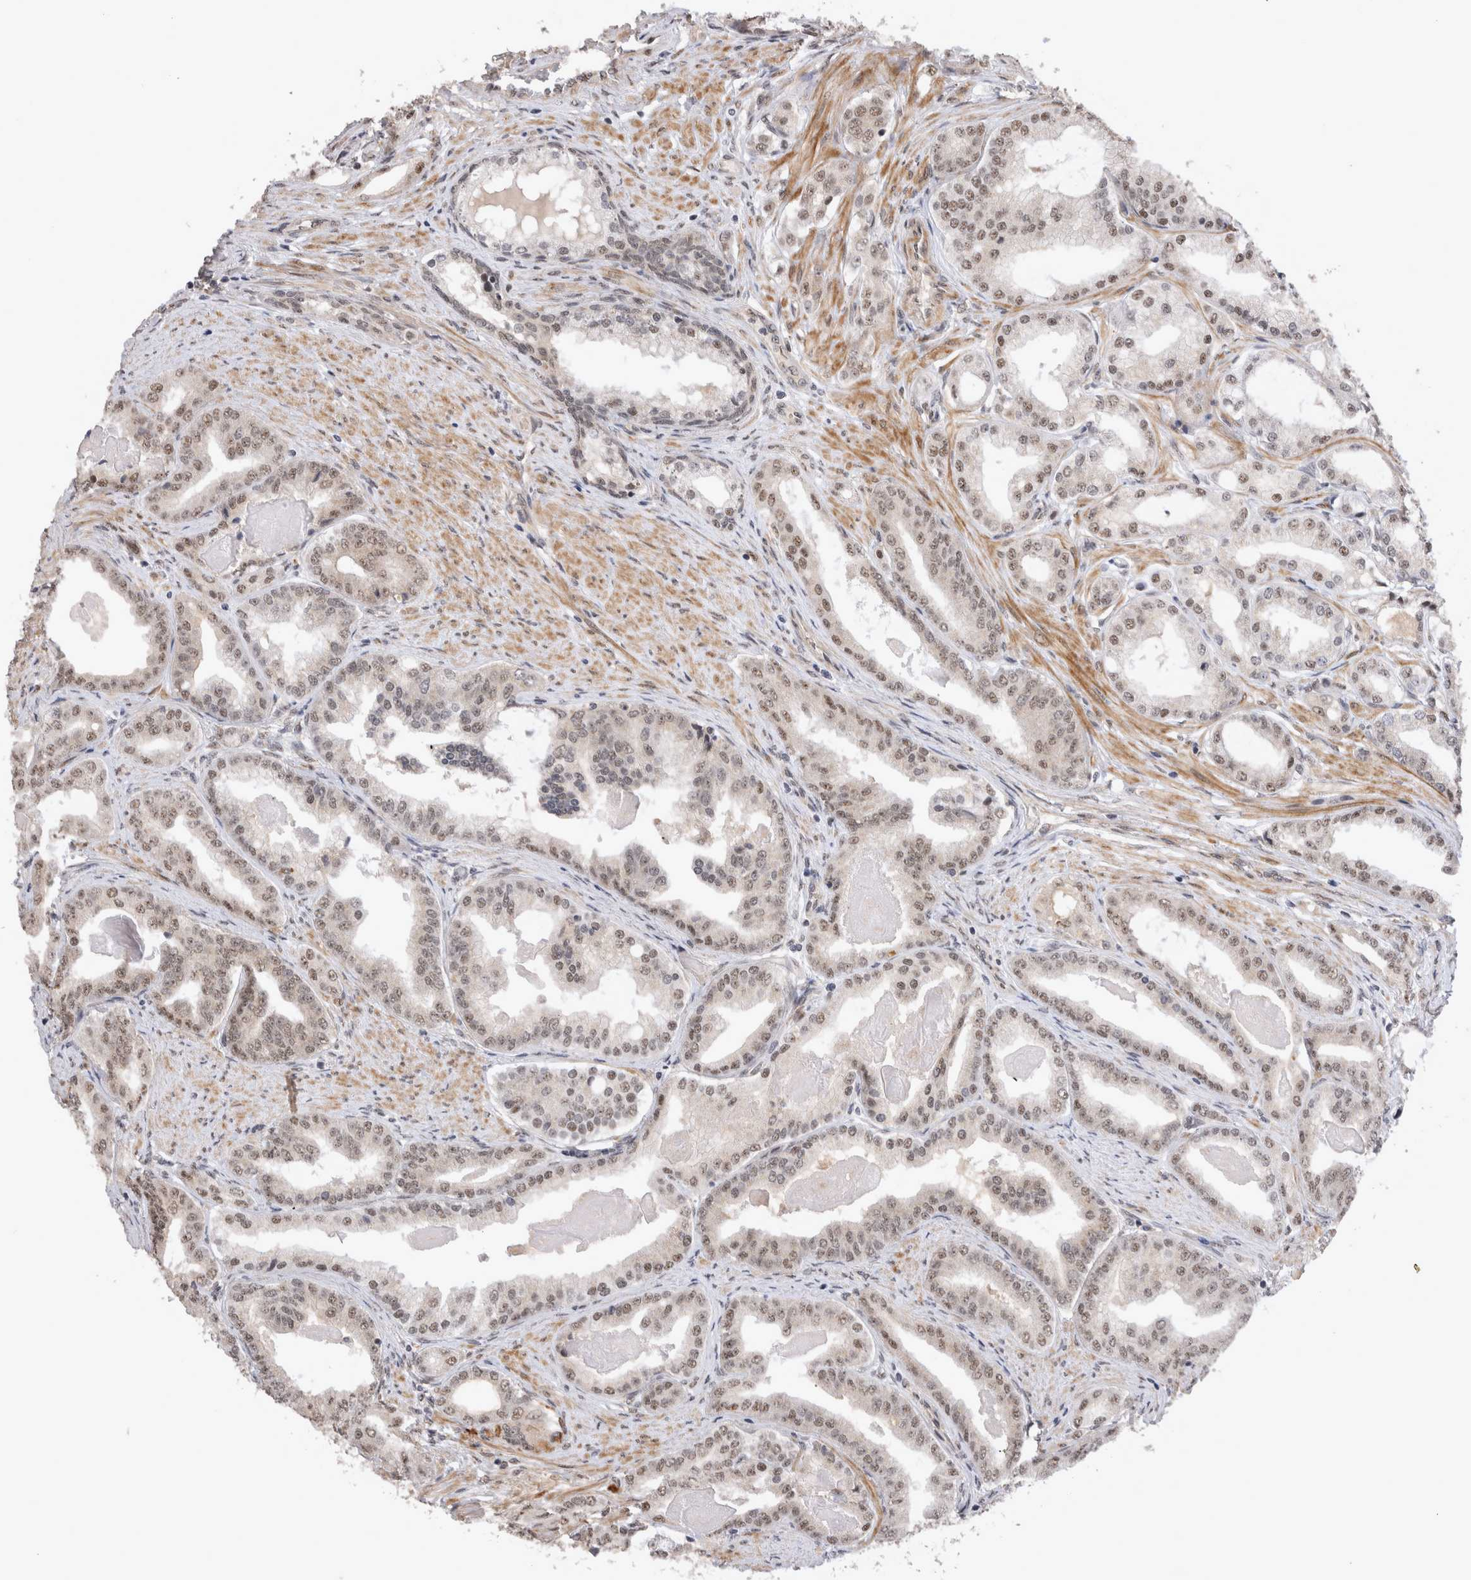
{"staining": {"intensity": "weak", "quantity": ">75%", "location": "nuclear"}, "tissue": "prostate cancer", "cell_type": "Tumor cells", "image_type": "cancer", "snomed": [{"axis": "morphology", "description": "Adenocarcinoma, High grade"}, {"axis": "topography", "description": "Prostate"}], "caption": "Protein expression analysis of human high-grade adenocarcinoma (prostate) reveals weak nuclear expression in about >75% of tumor cells.", "gene": "TMEM65", "patient": {"sex": "male", "age": 60}}